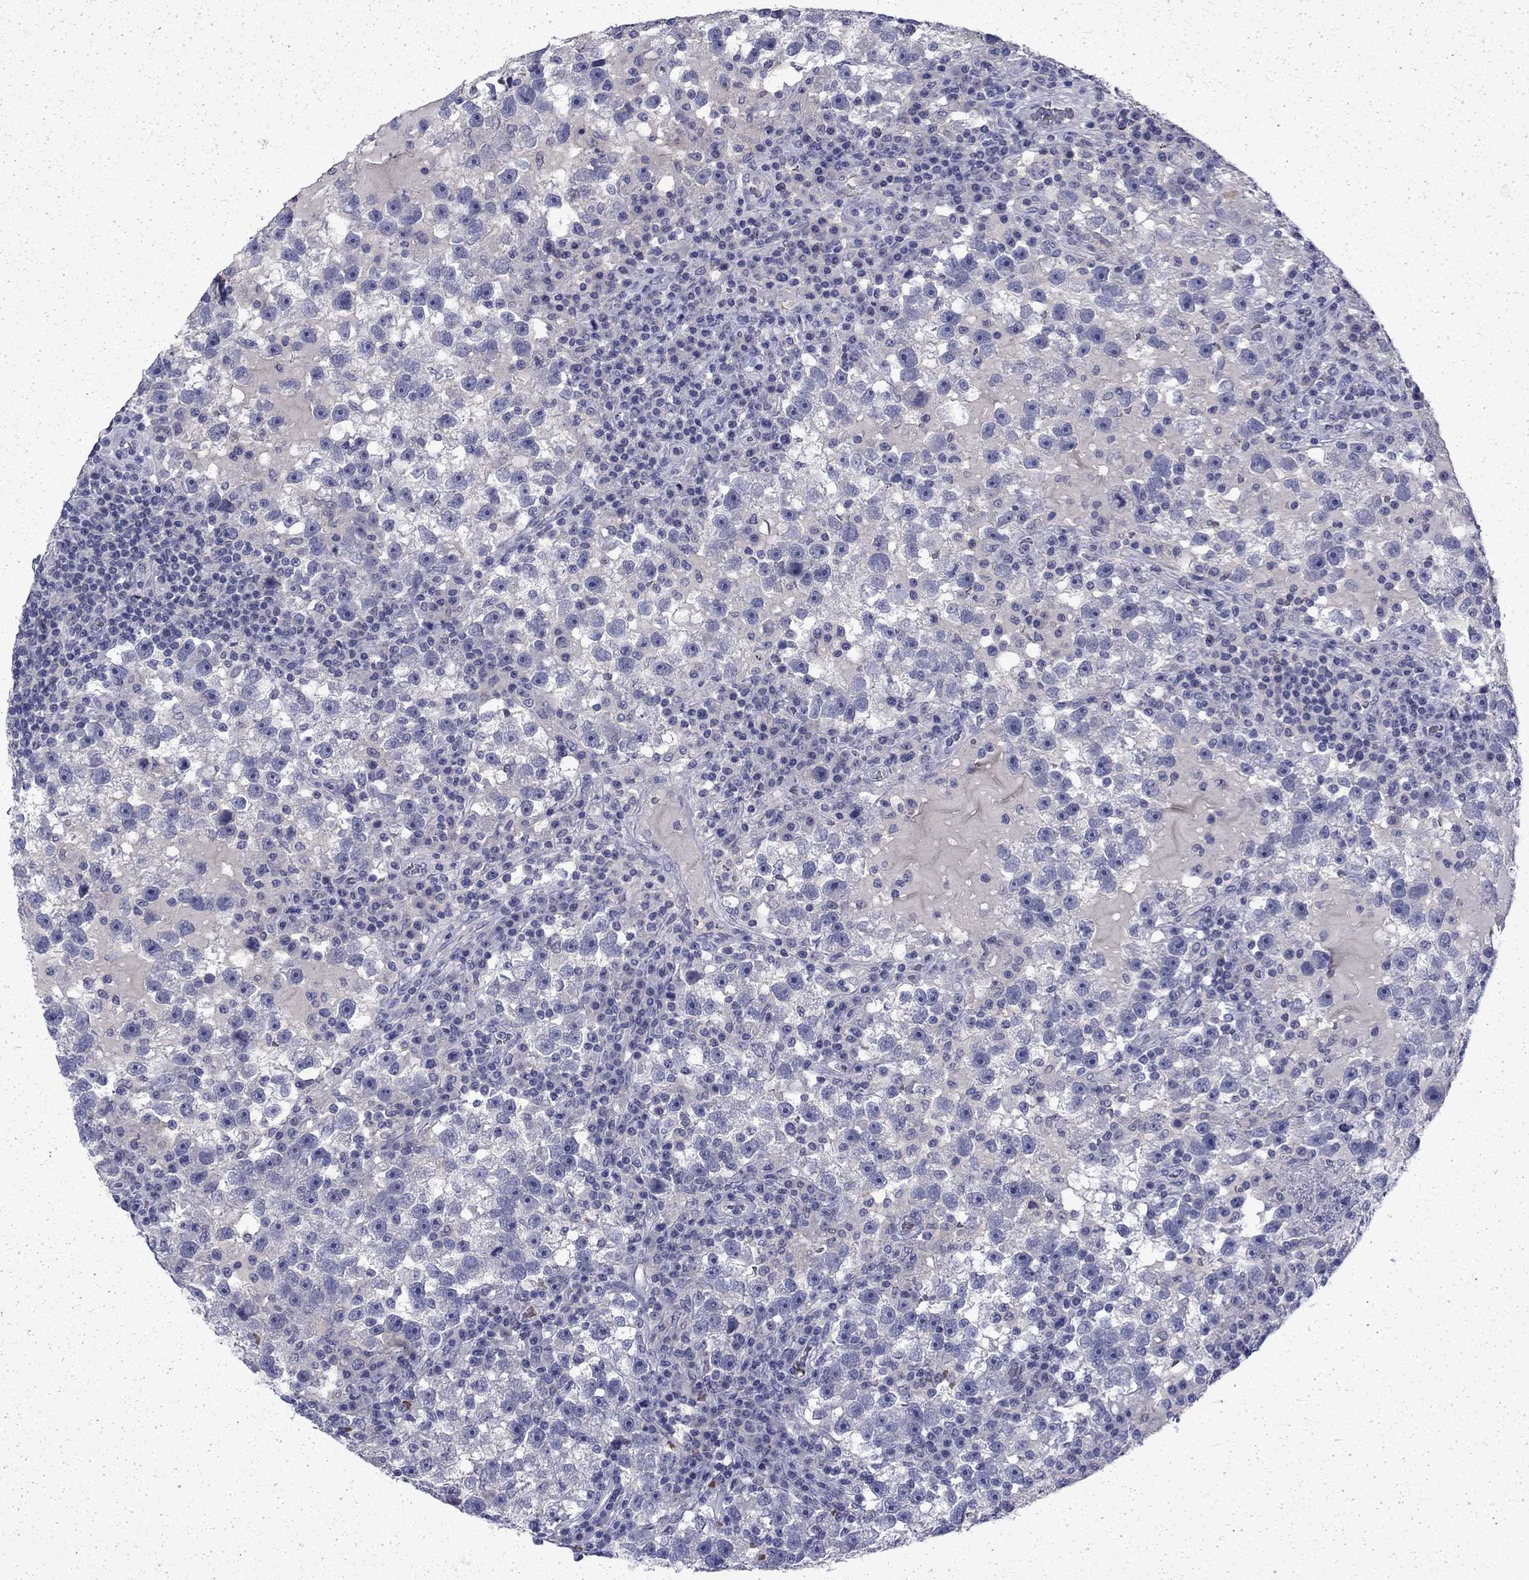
{"staining": {"intensity": "negative", "quantity": "none", "location": "none"}, "tissue": "testis cancer", "cell_type": "Tumor cells", "image_type": "cancer", "snomed": [{"axis": "morphology", "description": "Seminoma, NOS"}, {"axis": "topography", "description": "Testis"}], "caption": "IHC of human testis cancer demonstrates no positivity in tumor cells.", "gene": "ENPP6", "patient": {"sex": "male", "age": 47}}